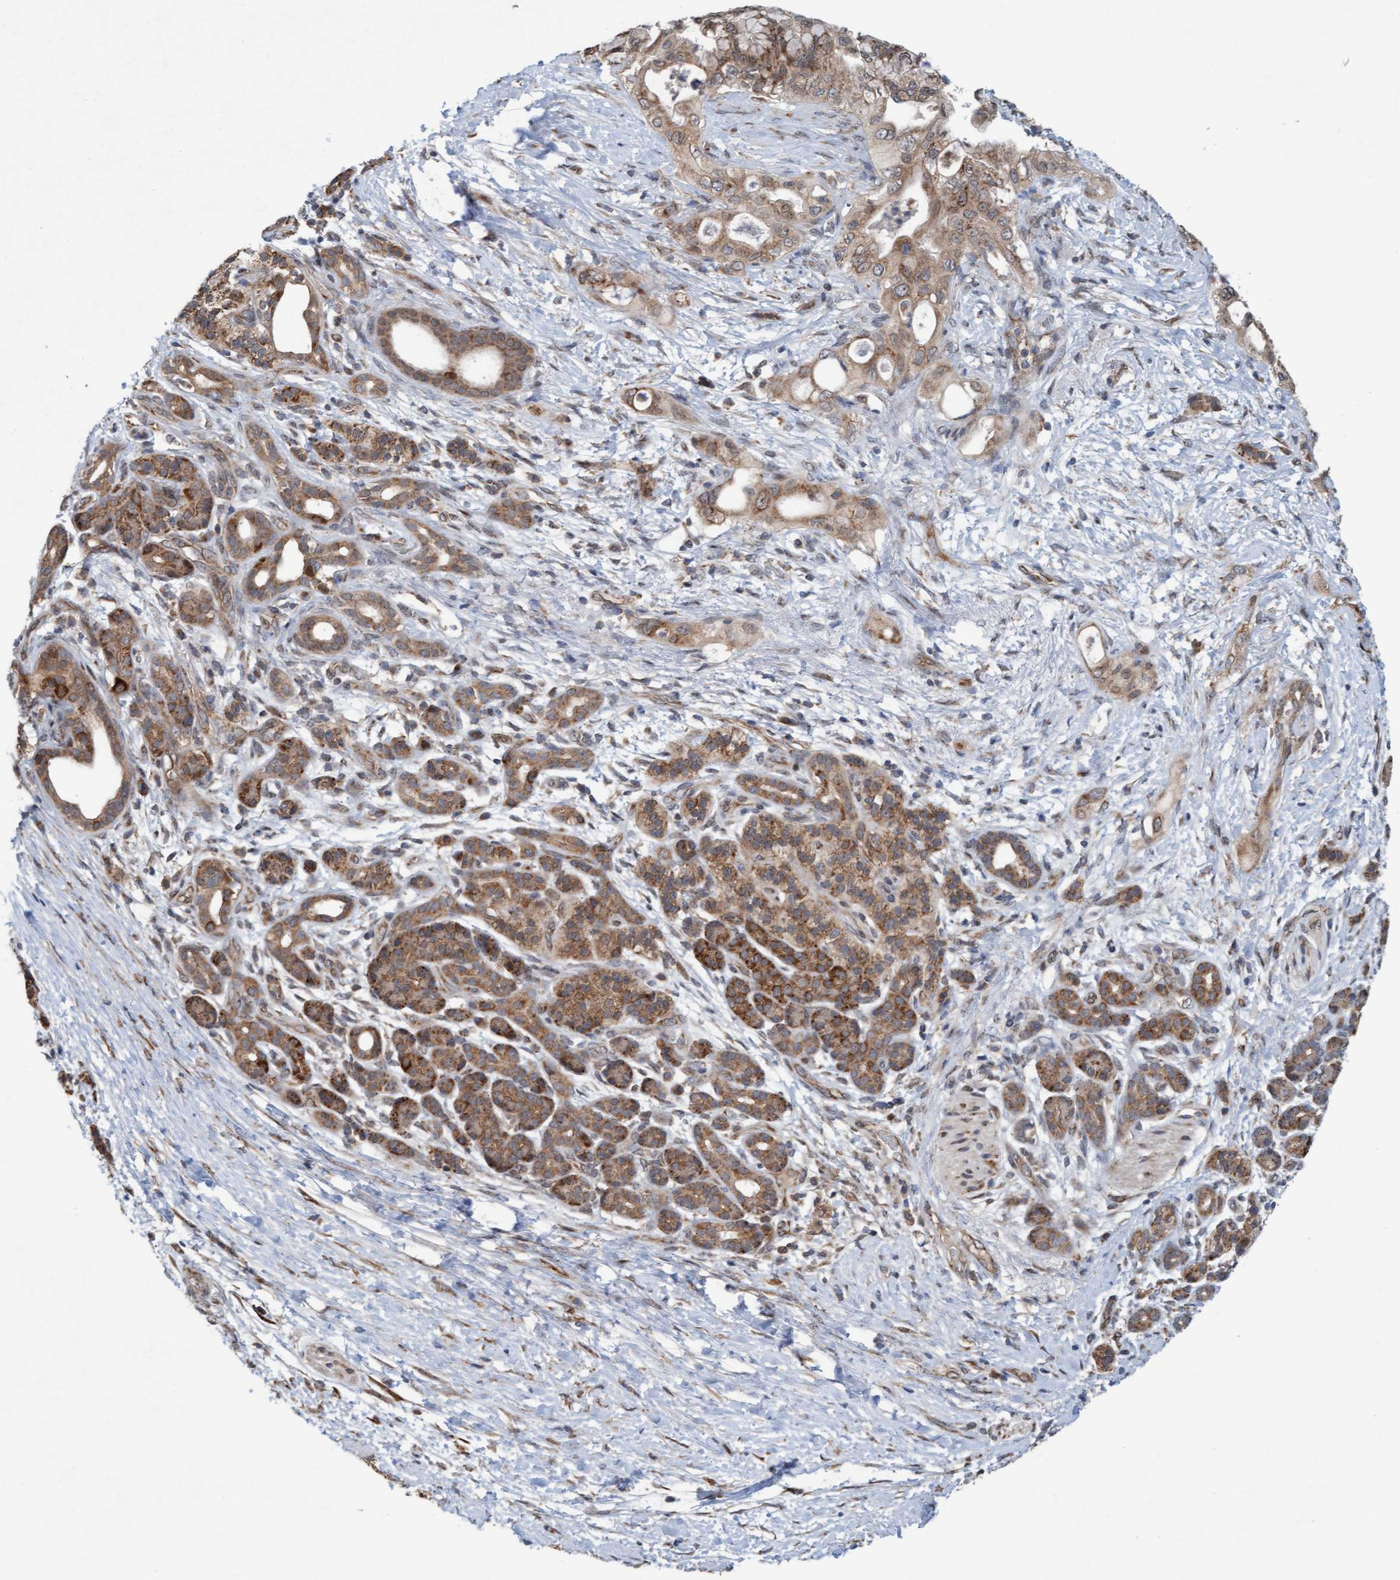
{"staining": {"intensity": "moderate", "quantity": ">75%", "location": "cytoplasmic/membranous"}, "tissue": "pancreatic cancer", "cell_type": "Tumor cells", "image_type": "cancer", "snomed": [{"axis": "morphology", "description": "Adenocarcinoma, NOS"}, {"axis": "topography", "description": "Pancreas"}], "caption": "A histopathology image of human pancreatic cancer (adenocarcinoma) stained for a protein reveals moderate cytoplasmic/membranous brown staining in tumor cells.", "gene": "ZNF566", "patient": {"sex": "male", "age": 59}}